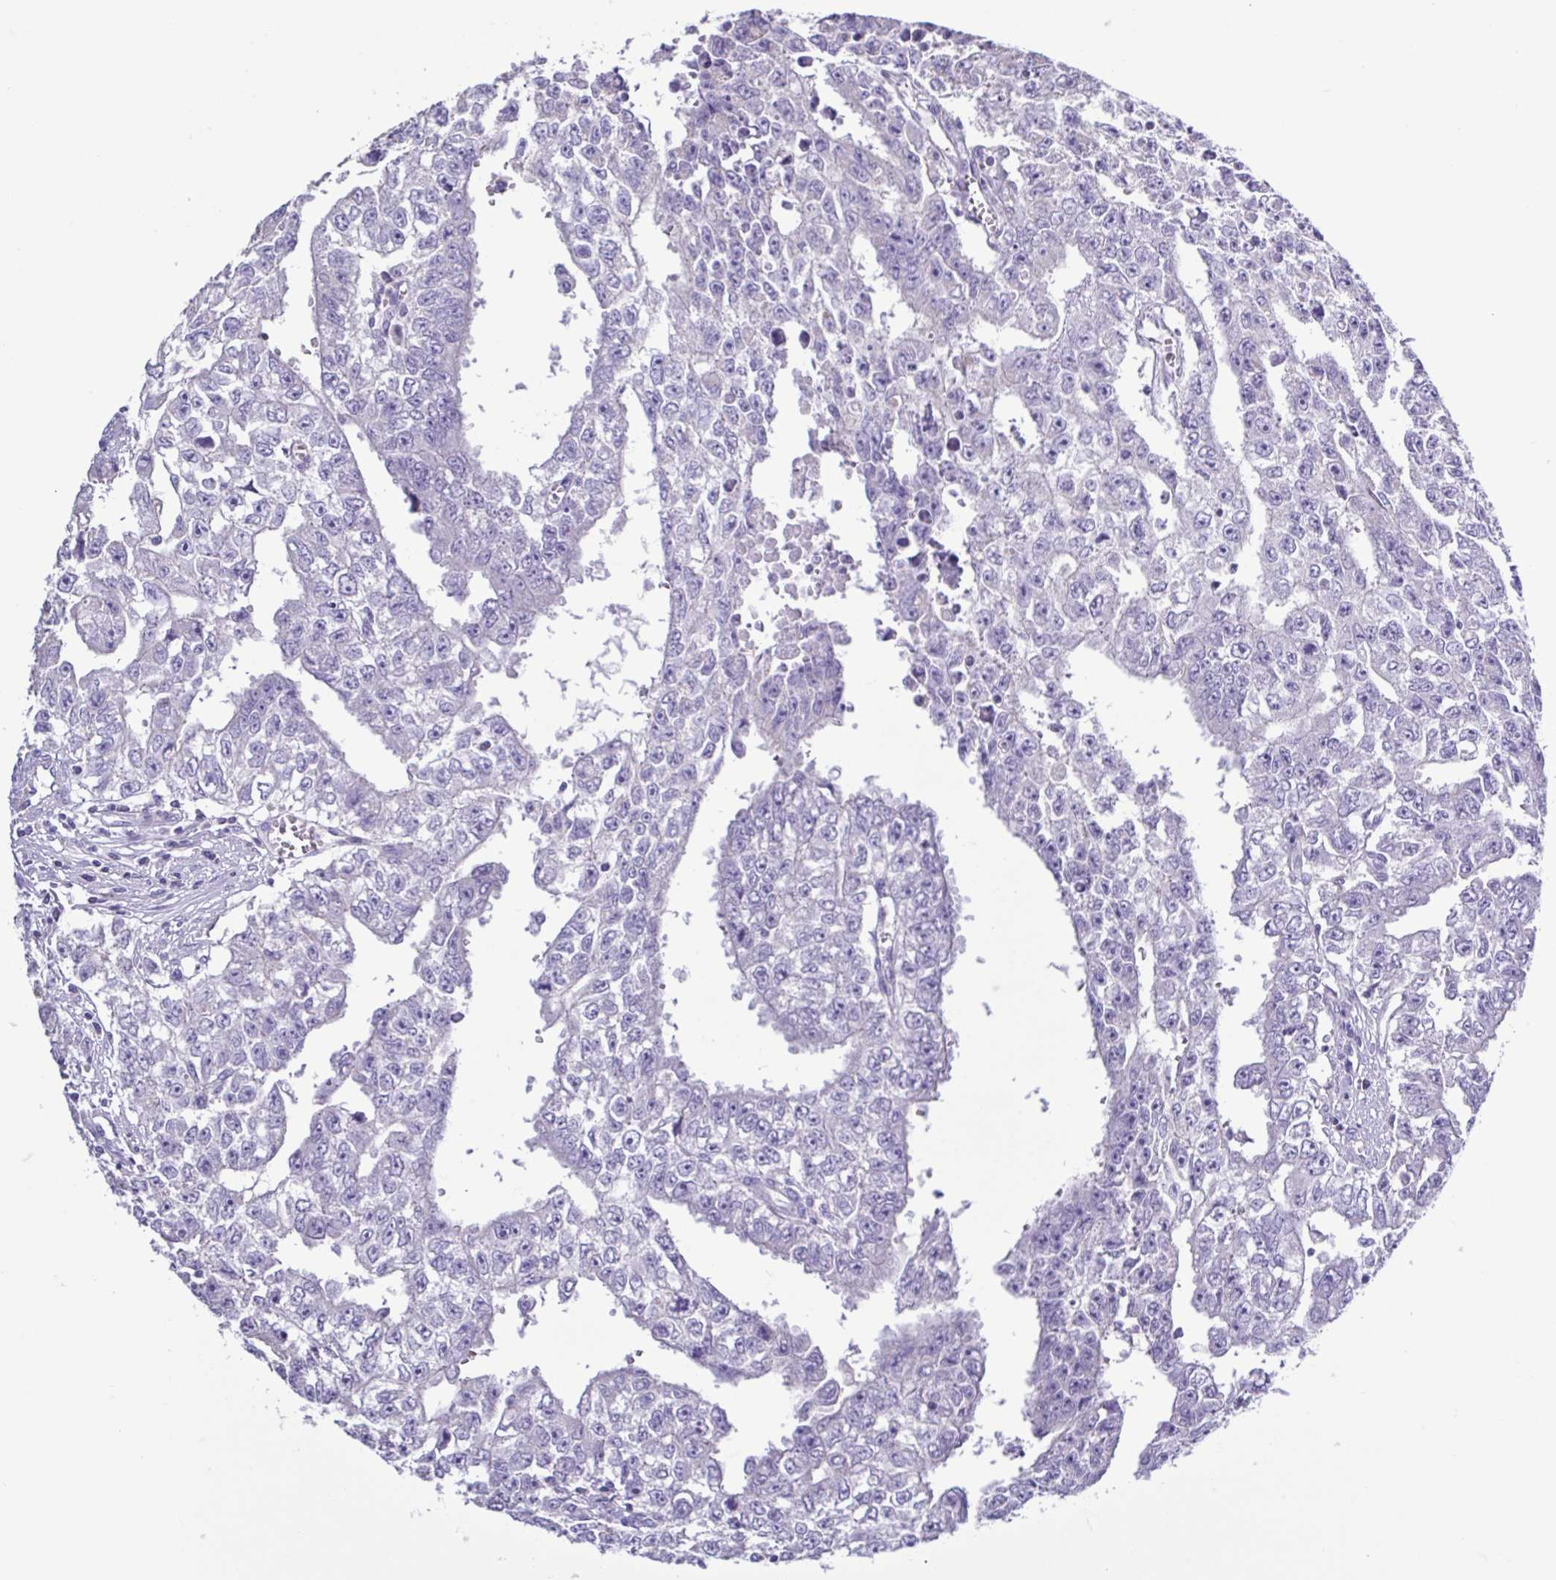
{"staining": {"intensity": "negative", "quantity": "none", "location": "none"}, "tissue": "testis cancer", "cell_type": "Tumor cells", "image_type": "cancer", "snomed": [{"axis": "morphology", "description": "Carcinoma, Embryonal, NOS"}, {"axis": "morphology", "description": "Teratoma, malignant, NOS"}, {"axis": "topography", "description": "Testis"}], "caption": "The histopathology image demonstrates no staining of tumor cells in malignant teratoma (testis).", "gene": "PLA2G4E", "patient": {"sex": "male", "age": 24}}